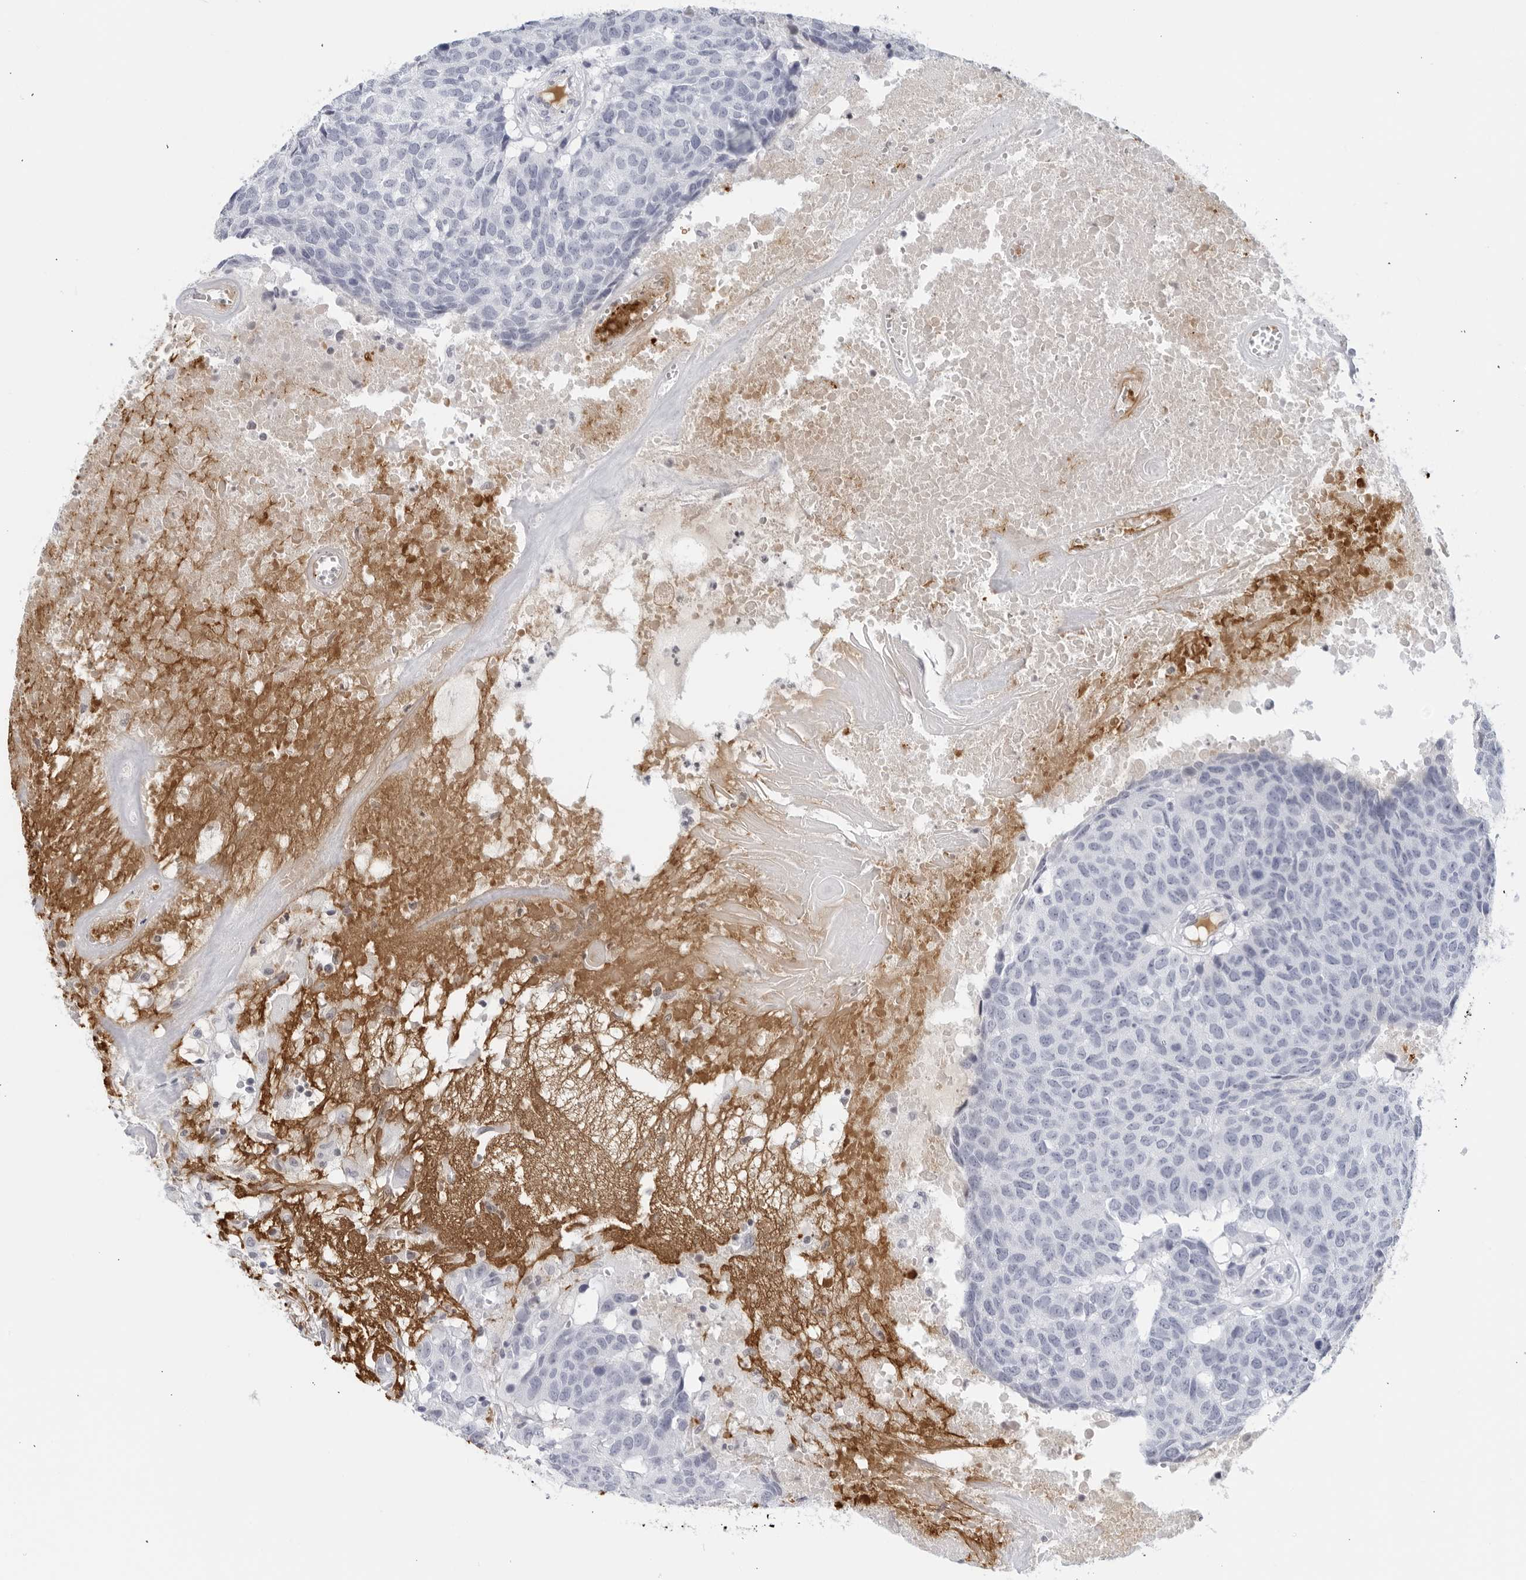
{"staining": {"intensity": "negative", "quantity": "none", "location": "none"}, "tissue": "head and neck cancer", "cell_type": "Tumor cells", "image_type": "cancer", "snomed": [{"axis": "morphology", "description": "Squamous cell carcinoma, NOS"}, {"axis": "topography", "description": "Head-Neck"}], "caption": "Immunohistochemistry (IHC) of human head and neck squamous cell carcinoma reveals no positivity in tumor cells. The staining is performed using DAB brown chromogen with nuclei counter-stained in using hematoxylin.", "gene": "FGG", "patient": {"sex": "male", "age": 66}}